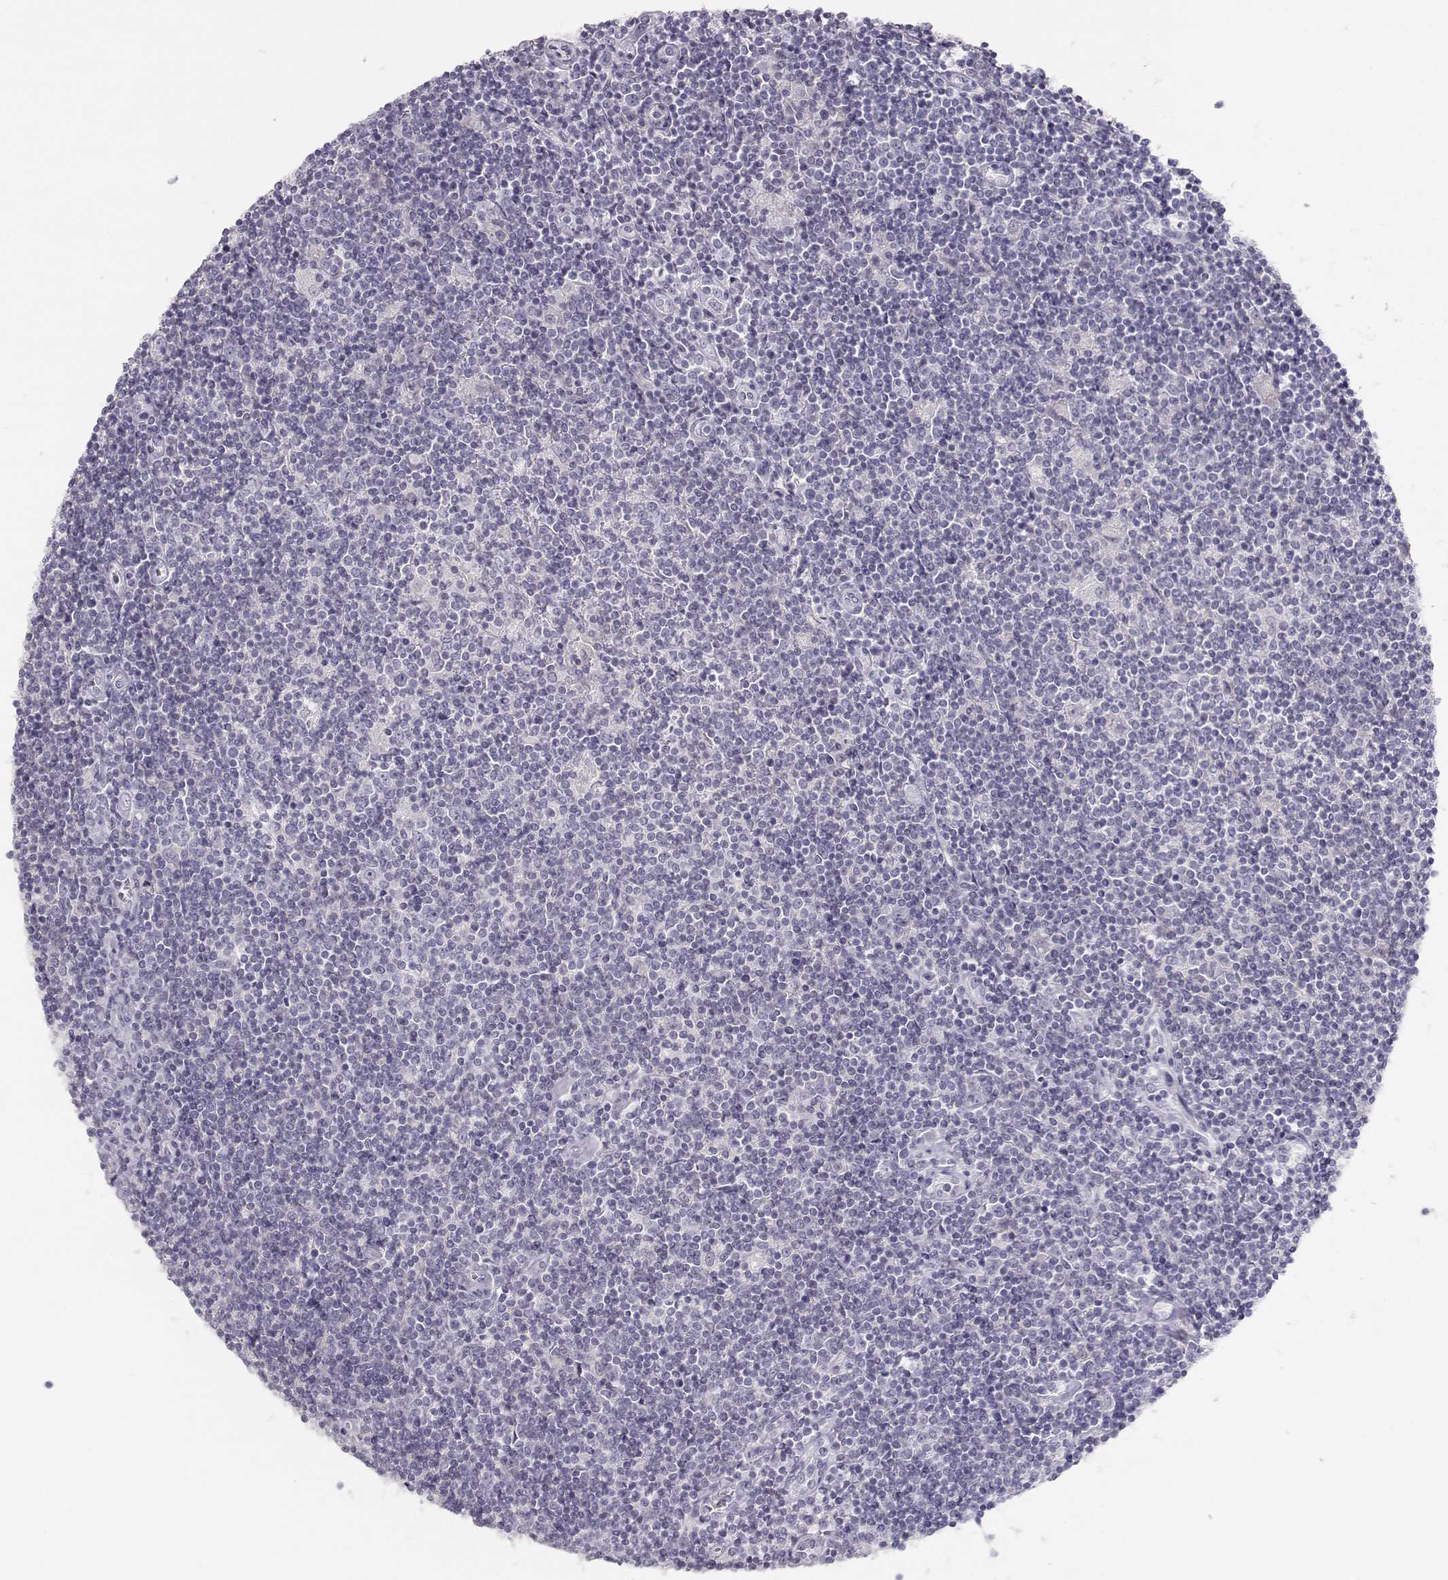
{"staining": {"intensity": "negative", "quantity": "none", "location": "none"}, "tissue": "lymphoma", "cell_type": "Tumor cells", "image_type": "cancer", "snomed": [{"axis": "morphology", "description": "Hodgkin's disease, NOS"}, {"axis": "topography", "description": "Lymph node"}], "caption": "Immunohistochemical staining of human Hodgkin's disease demonstrates no significant expression in tumor cells.", "gene": "LEPR", "patient": {"sex": "male", "age": 40}}